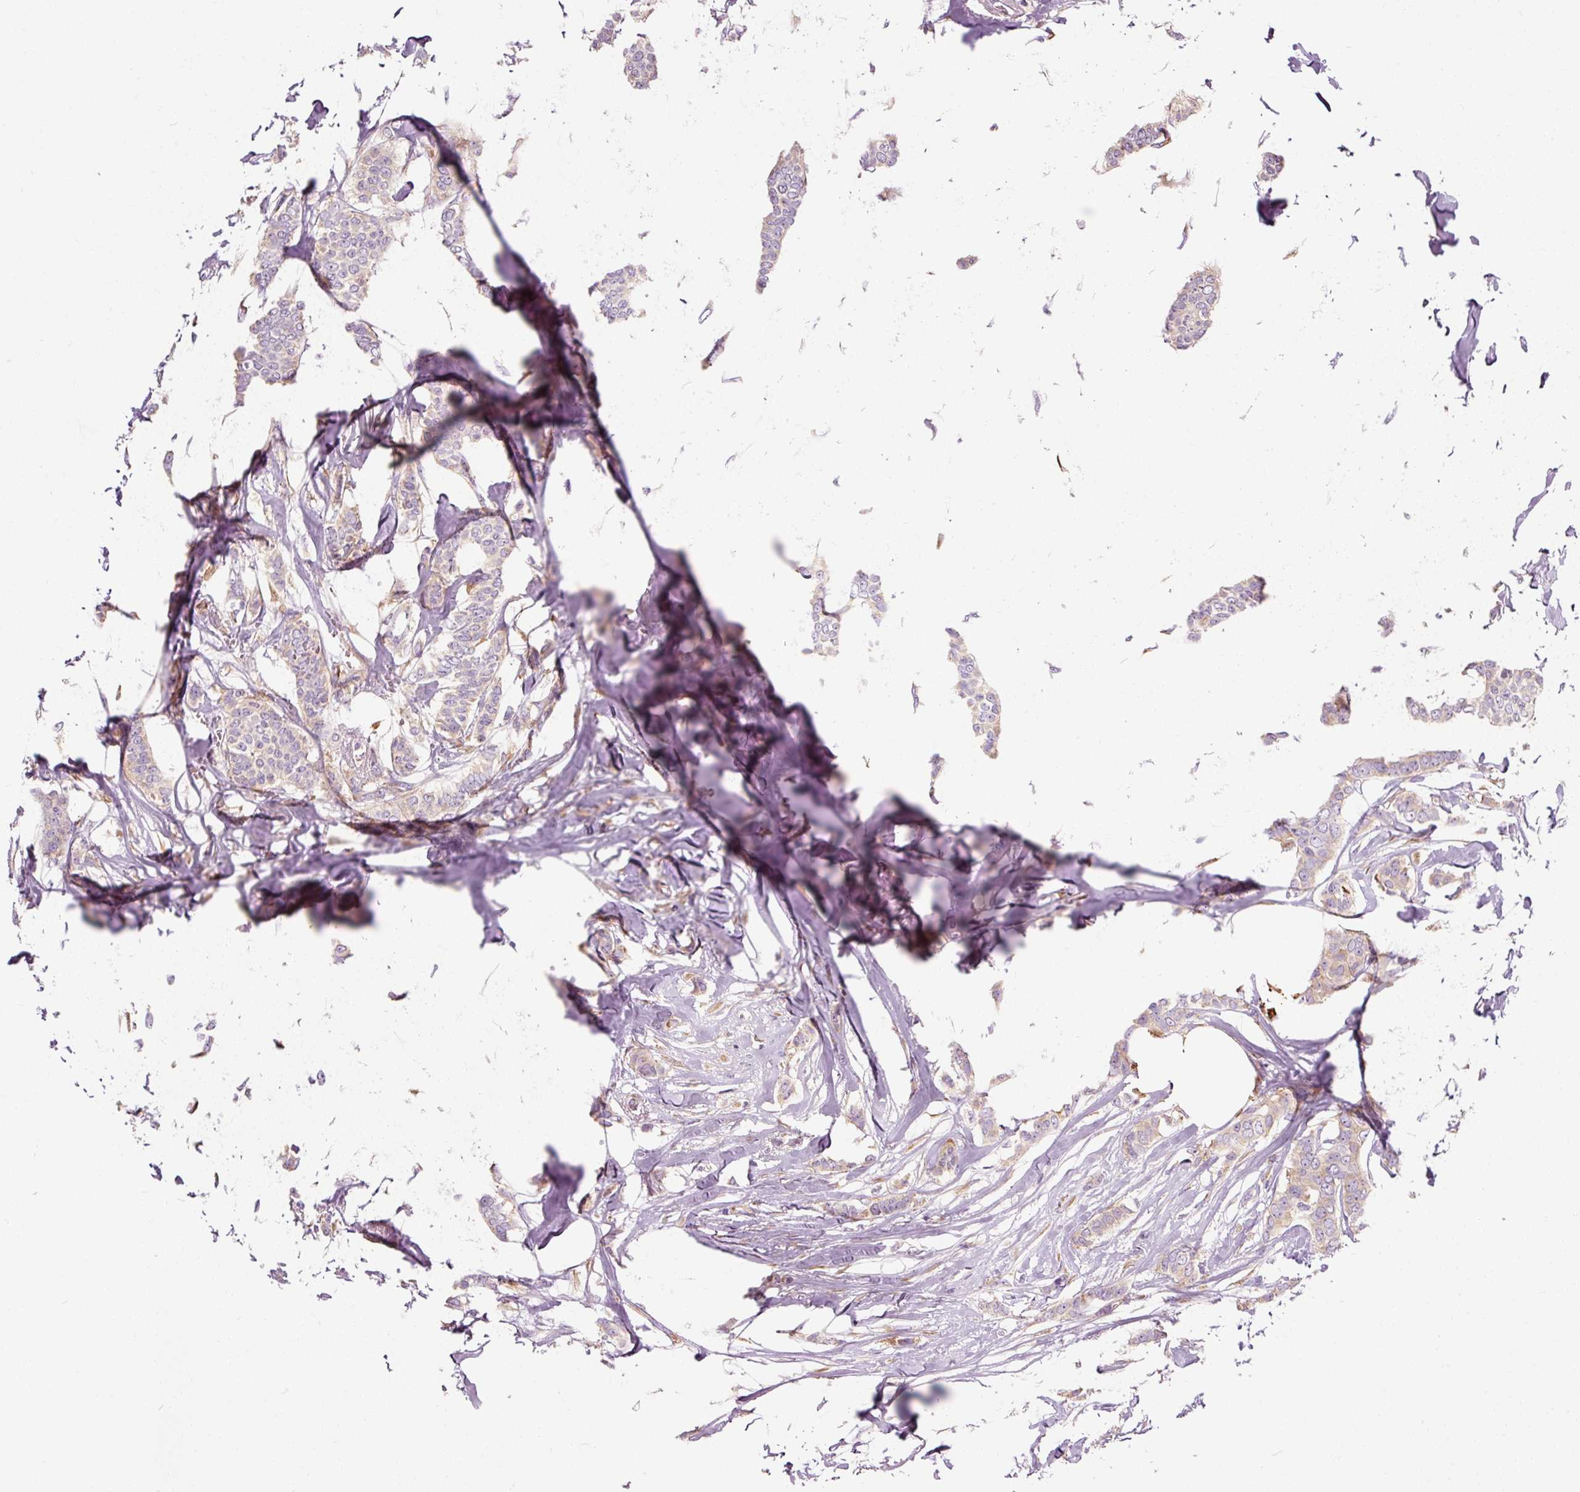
{"staining": {"intensity": "weak", "quantity": ">75%", "location": "cytoplasmic/membranous"}, "tissue": "breast cancer", "cell_type": "Tumor cells", "image_type": "cancer", "snomed": [{"axis": "morphology", "description": "Duct carcinoma"}, {"axis": "topography", "description": "Breast"}], "caption": "Protein positivity by immunohistochemistry shows weak cytoplasmic/membranous positivity in about >75% of tumor cells in breast cancer.", "gene": "RPL10A", "patient": {"sex": "female", "age": 72}}